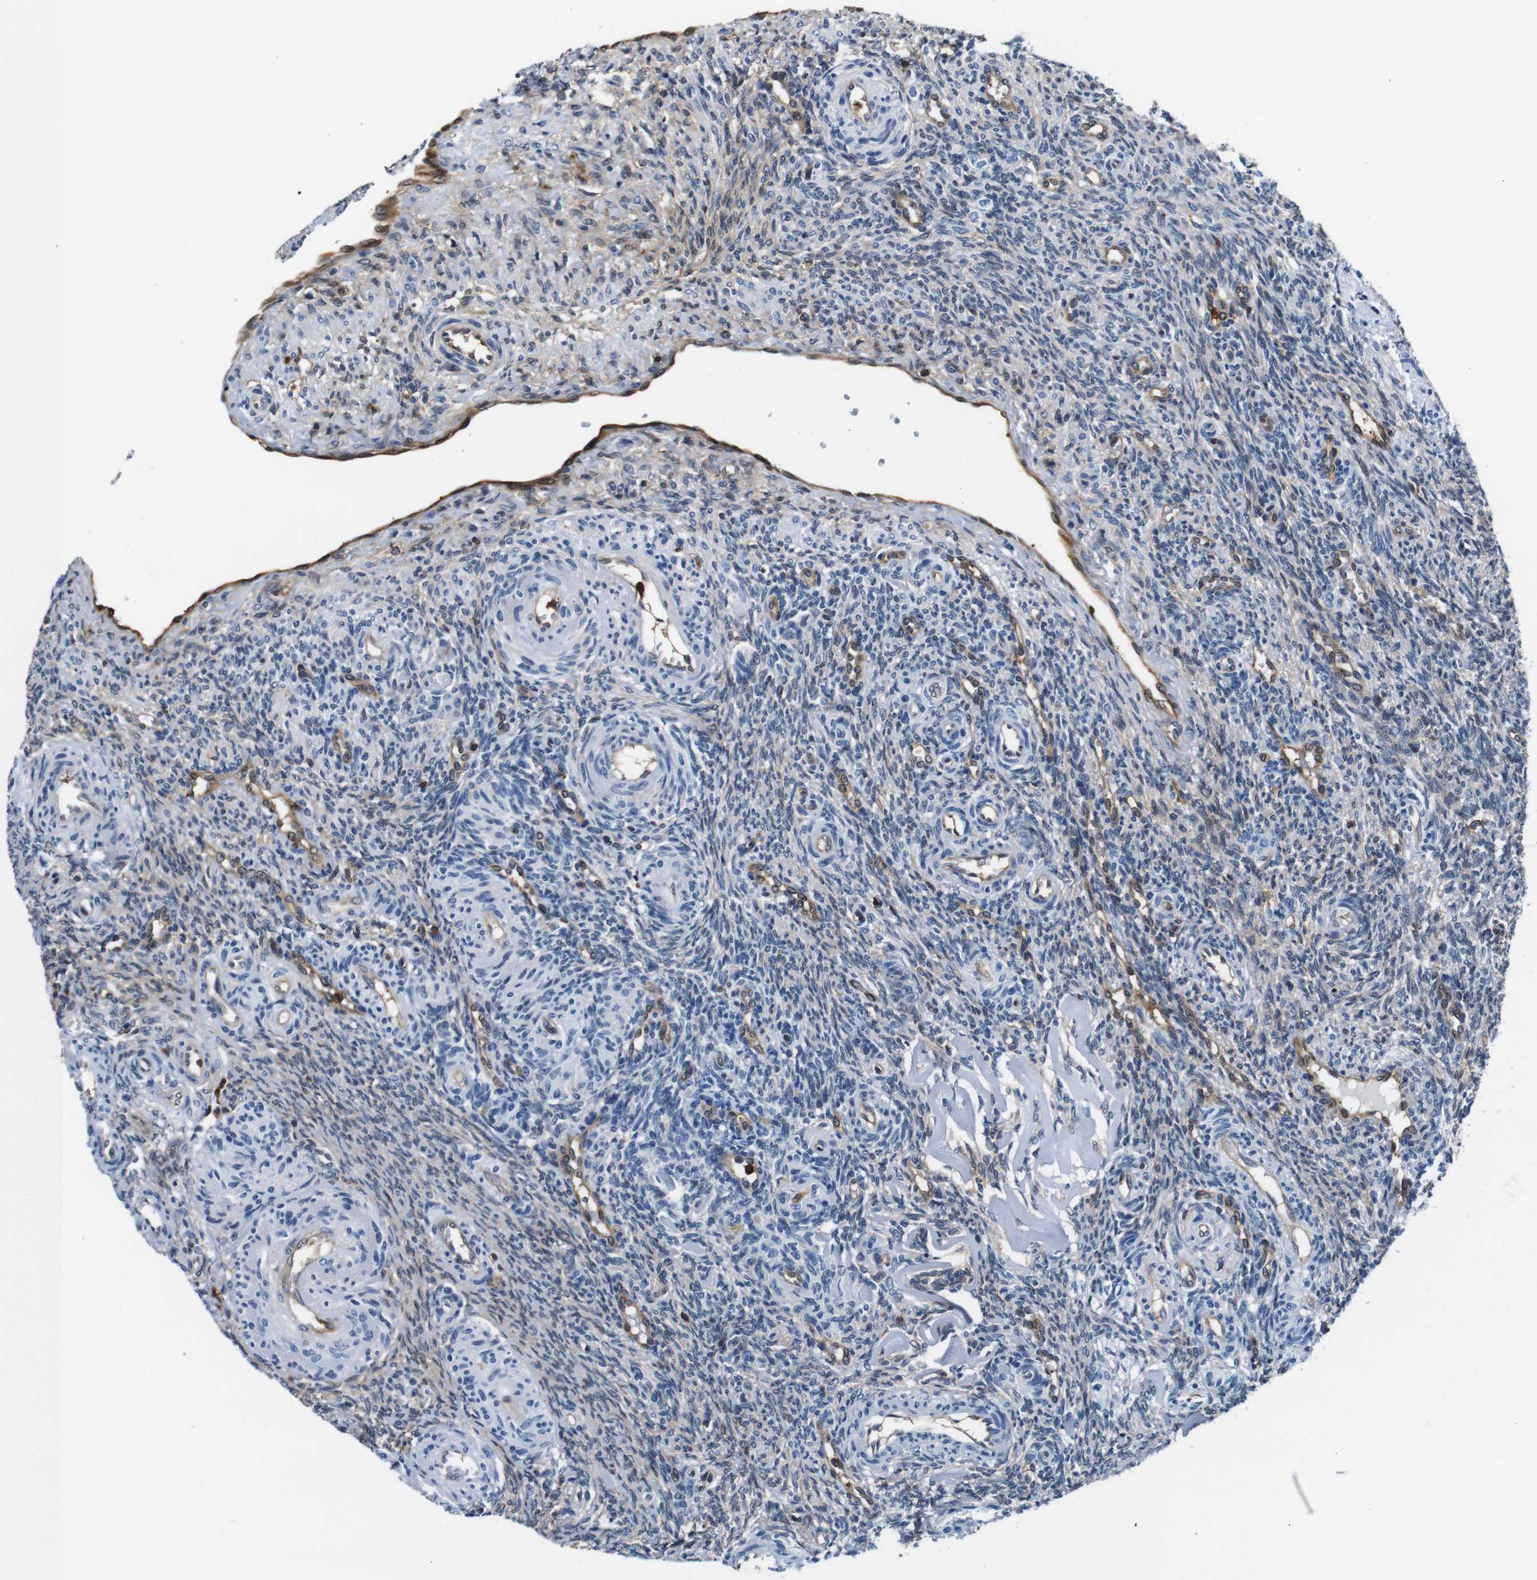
{"staining": {"intensity": "negative", "quantity": "none", "location": "none"}, "tissue": "ovary", "cell_type": "Ovarian stroma cells", "image_type": "normal", "snomed": [{"axis": "morphology", "description": "Normal tissue, NOS"}, {"axis": "topography", "description": "Ovary"}], "caption": "Image shows no significant protein expression in ovarian stroma cells of normal ovary. (Immunohistochemistry, brightfield microscopy, high magnification).", "gene": "ANXA1", "patient": {"sex": "female", "age": 41}}